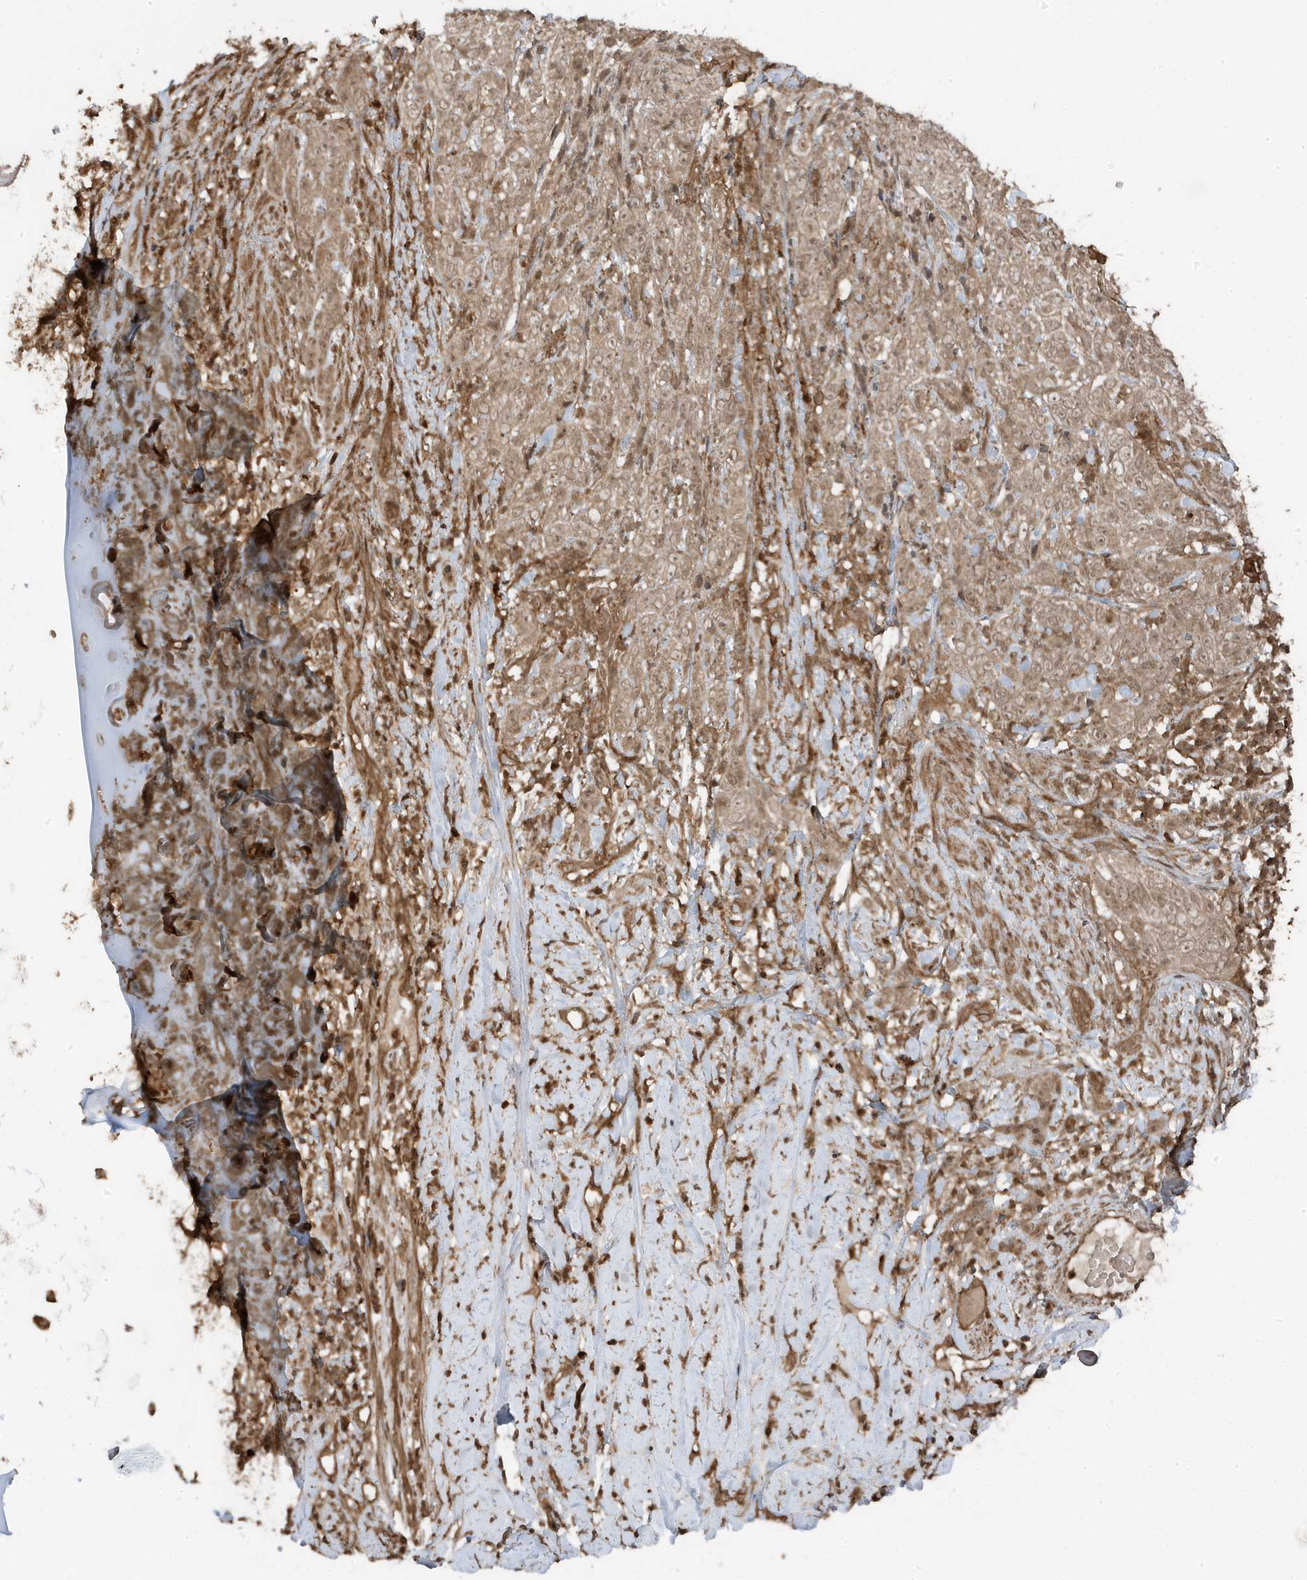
{"staining": {"intensity": "moderate", "quantity": ">75%", "location": "cytoplasmic/membranous"}, "tissue": "adipose tissue", "cell_type": "Adipocytes", "image_type": "normal", "snomed": [{"axis": "morphology", "description": "Normal tissue, NOS"}, {"axis": "morphology", "description": "Basal cell carcinoma"}, {"axis": "topography", "description": "Cartilage tissue"}, {"axis": "topography", "description": "Nasopharynx"}, {"axis": "topography", "description": "Oral tissue"}], "caption": "Protein analysis of unremarkable adipose tissue displays moderate cytoplasmic/membranous positivity in about >75% of adipocytes. (Brightfield microscopy of DAB IHC at high magnification).", "gene": "ASAP1", "patient": {"sex": "female", "age": 77}}